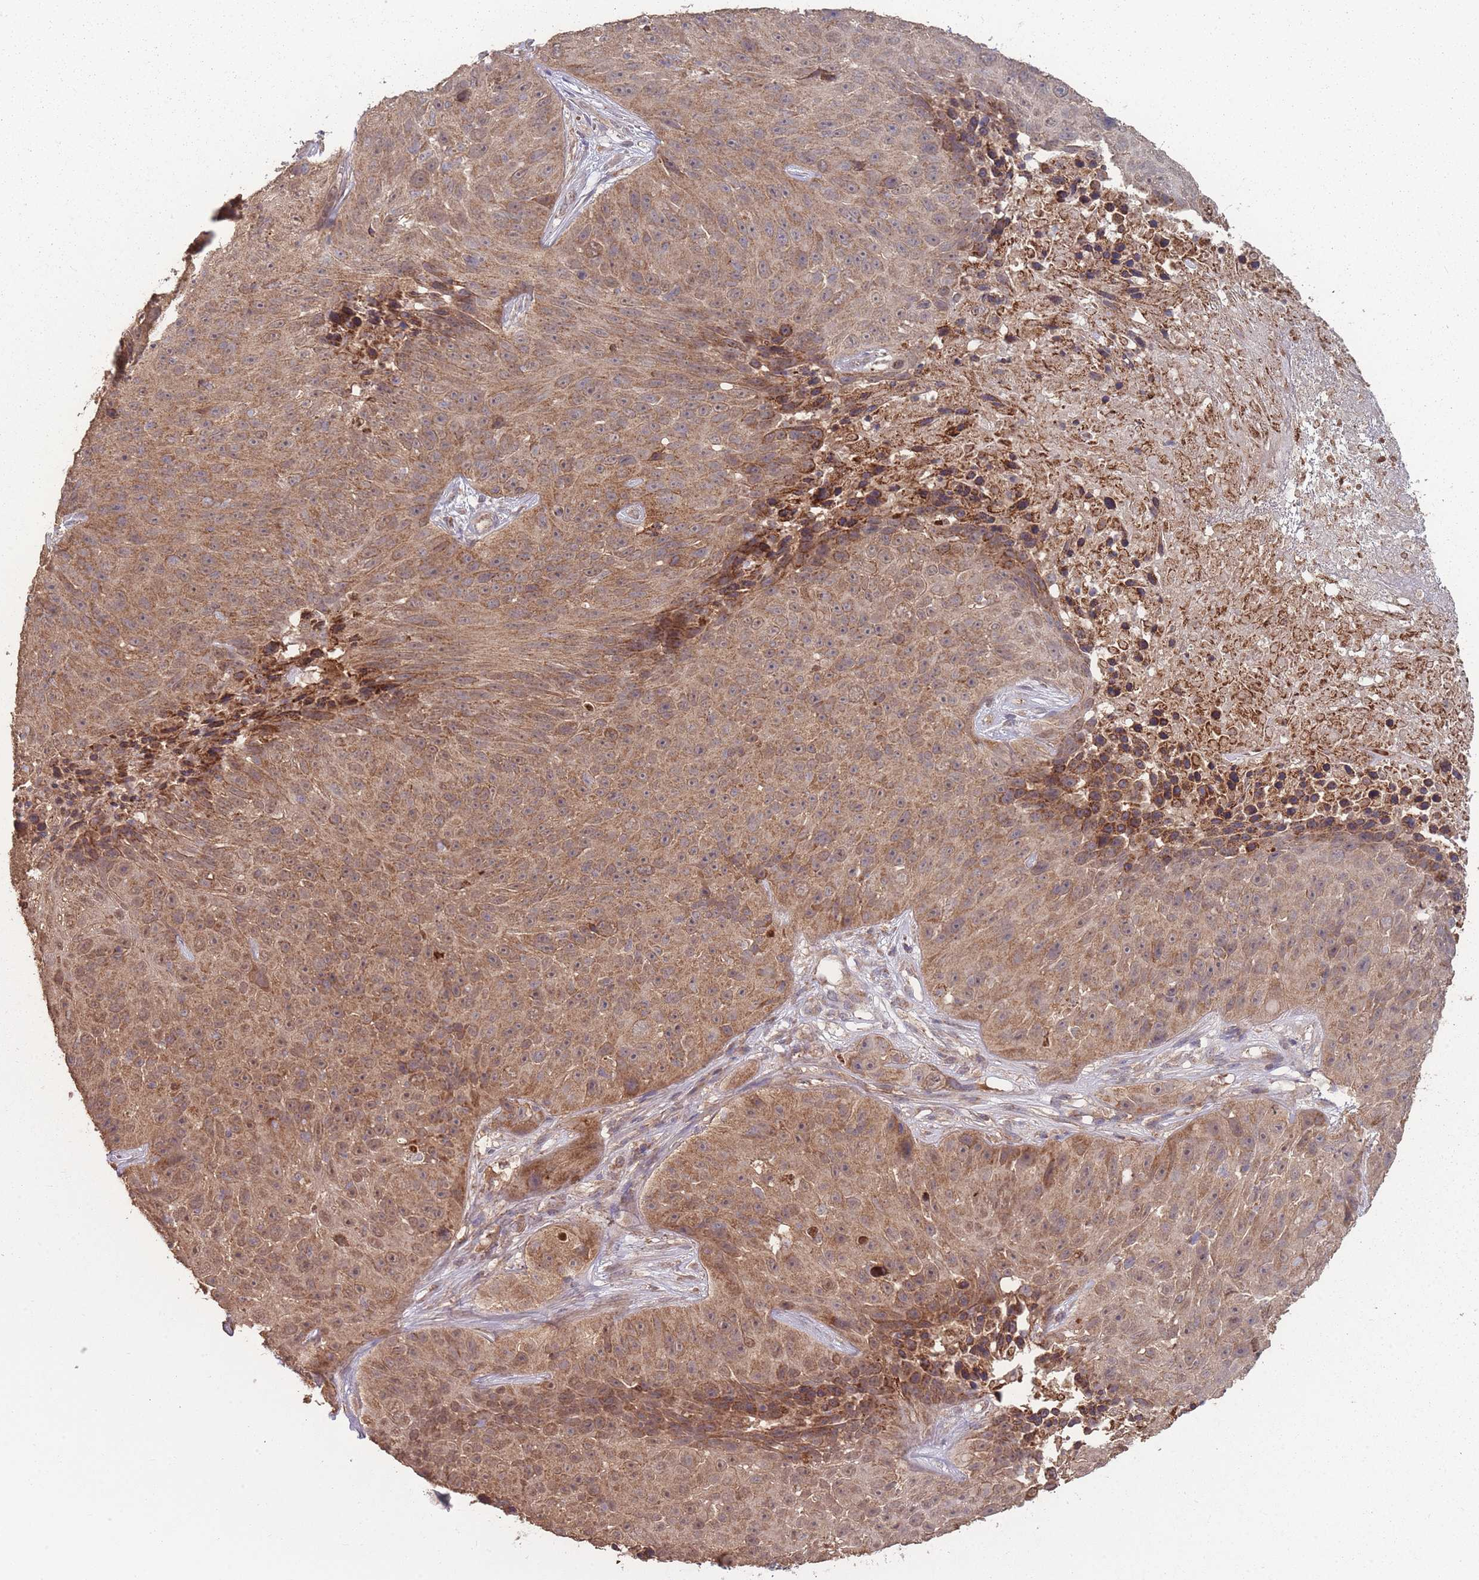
{"staining": {"intensity": "moderate", "quantity": ">75%", "location": "cytoplasmic/membranous"}, "tissue": "skin cancer", "cell_type": "Tumor cells", "image_type": "cancer", "snomed": [{"axis": "morphology", "description": "Squamous cell carcinoma, NOS"}, {"axis": "topography", "description": "Skin"}], "caption": "Protein analysis of skin squamous cell carcinoma tissue shows moderate cytoplasmic/membranous expression in about >75% of tumor cells.", "gene": "SLC35B4", "patient": {"sex": "female", "age": 87}}